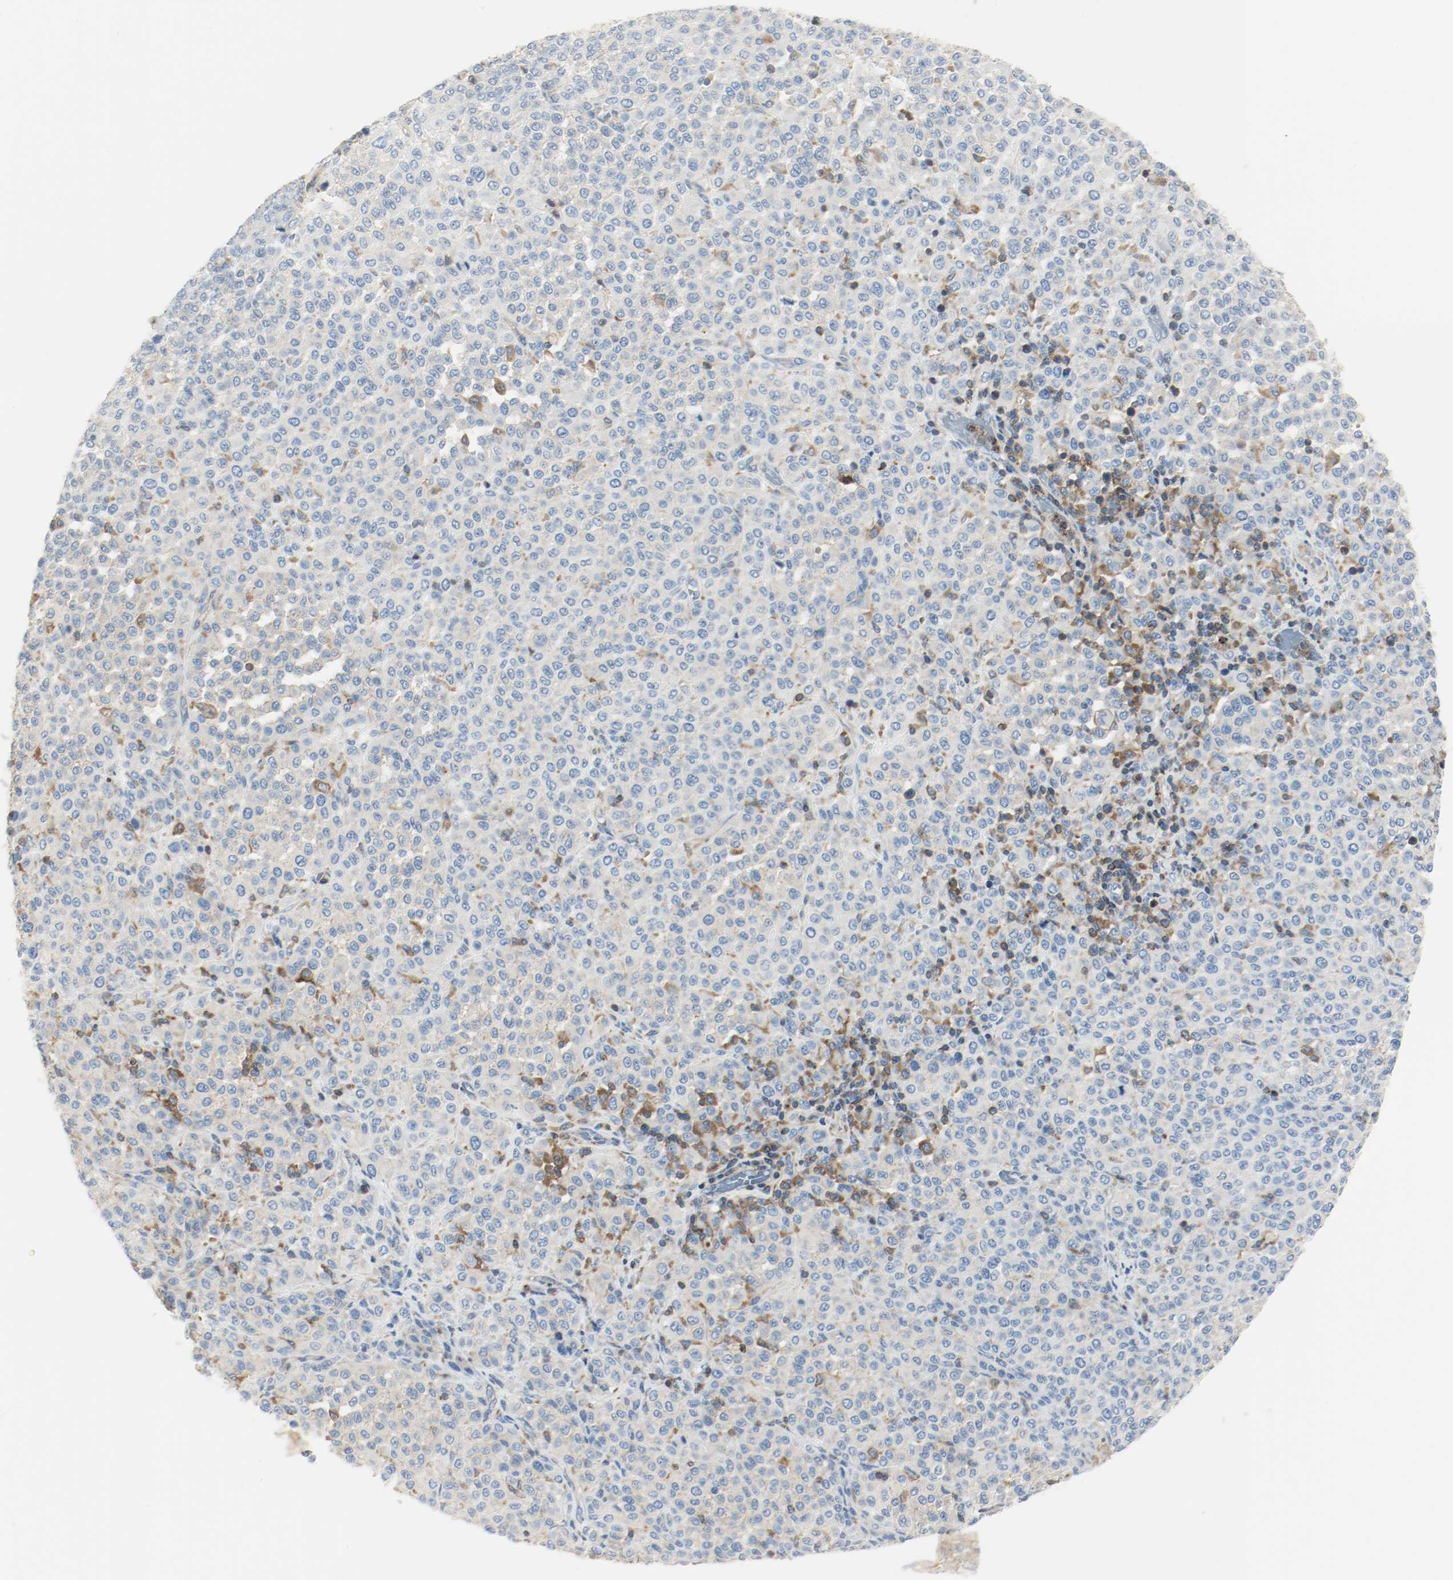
{"staining": {"intensity": "negative", "quantity": "none", "location": "none"}, "tissue": "melanoma", "cell_type": "Tumor cells", "image_type": "cancer", "snomed": [{"axis": "morphology", "description": "Malignant melanoma, Metastatic site"}, {"axis": "topography", "description": "Pancreas"}], "caption": "Immunohistochemistry of human malignant melanoma (metastatic site) demonstrates no expression in tumor cells. (DAB (3,3'-diaminobenzidine) immunohistochemistry (IHC) with hematoxylin counter stain).", "gene": "ARPC1B", "patient": {"sex": "female", "age": 30}}